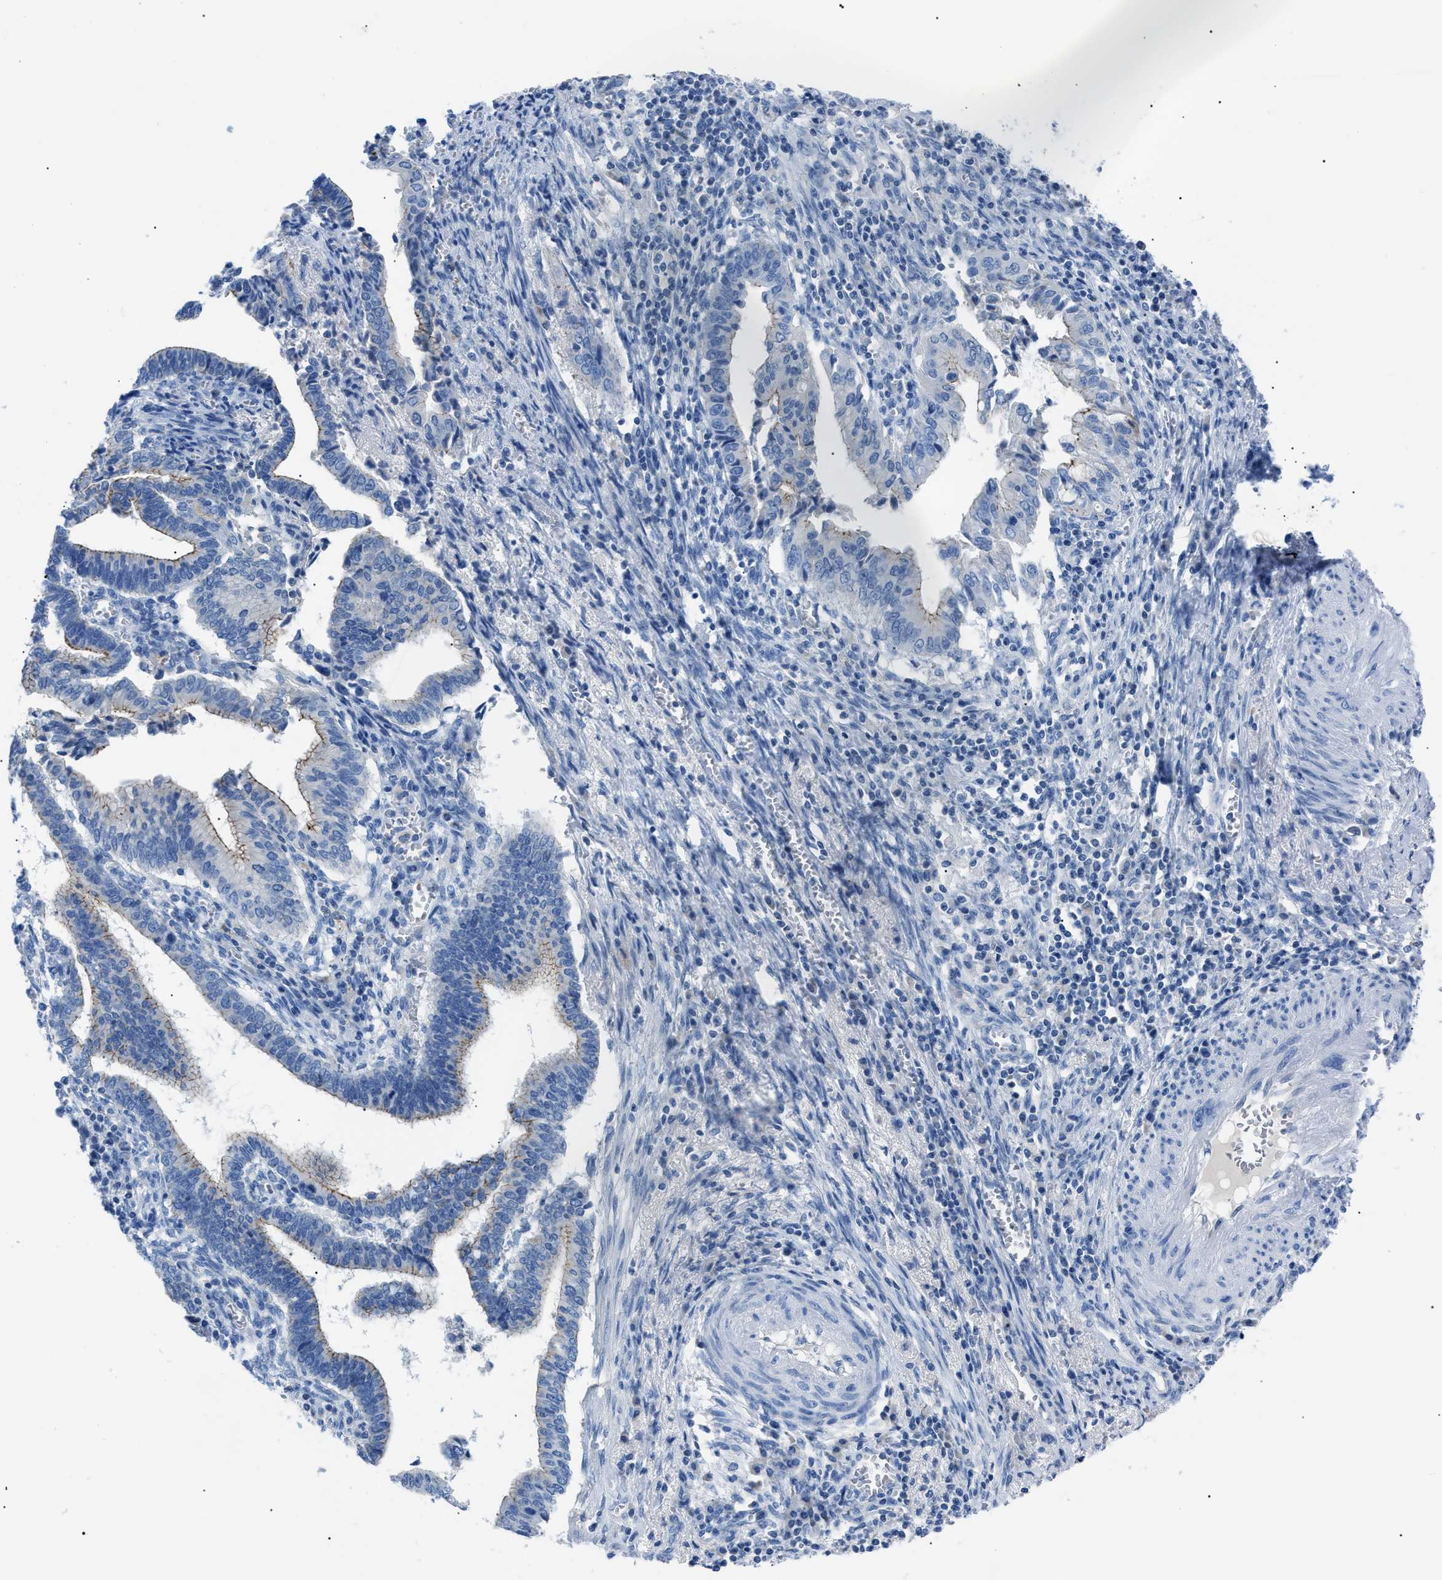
{"staining": {"intensity": "weak", "quantity": "<25%", "location": "cytoplasmic/membranous"}, "tissue": "cervical cancer", "cell_type": "Tumor cells", "image_type": "cancer", "snomed": [{"axis": "morphology", "description": "Adenocarcinoma, NOS"}, {"axis": "topography", "description": "Cervix"}], "caption": "Tumor cells show no significant protein staining in cervical cancer.", "gene": "ZDHHC24", "patient": {"sex": "female", "age": 44}}